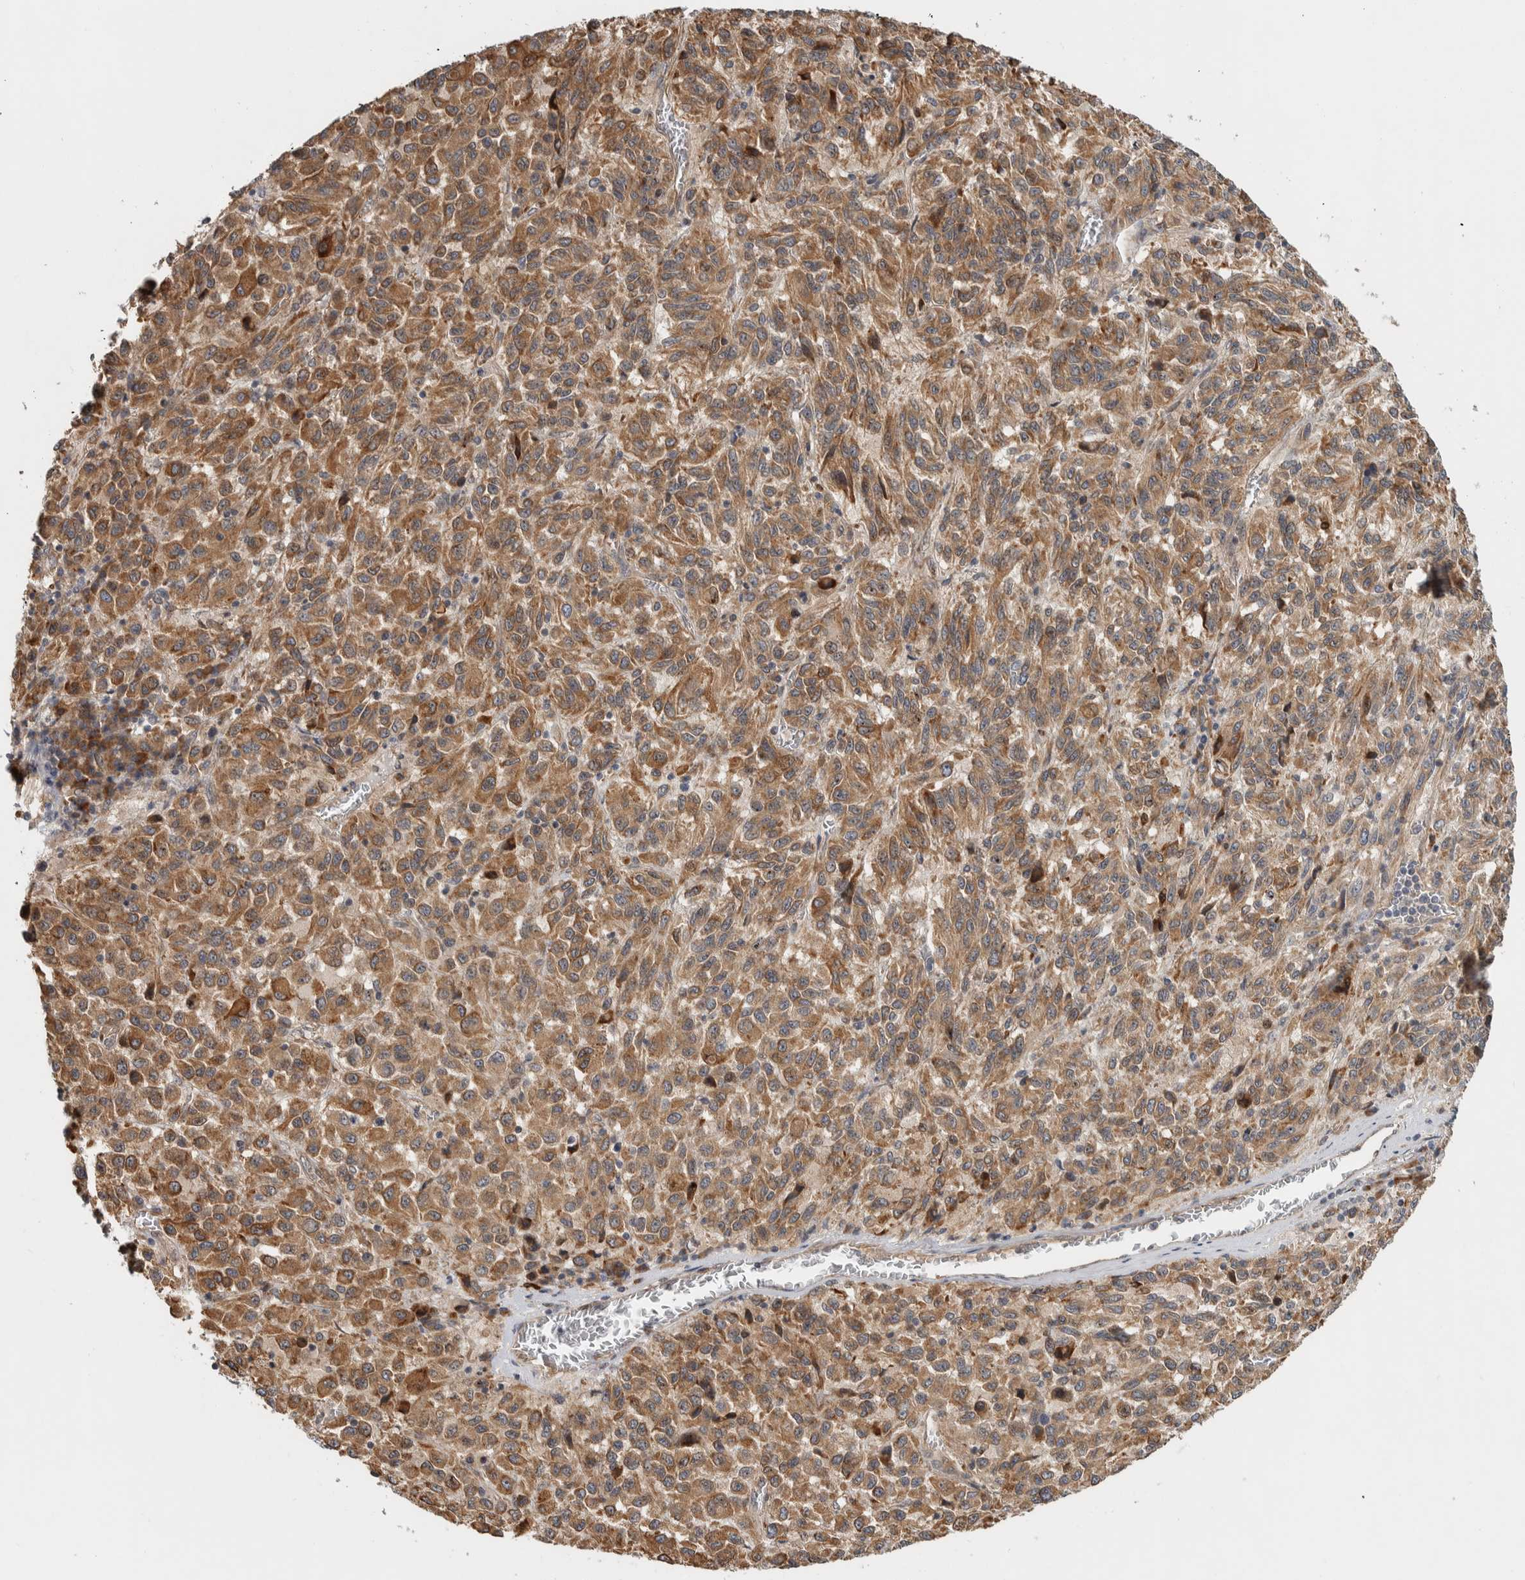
{"staining": {"intensity": "moderate", "quantity": ">75%", "location": "cytoplasmic/membranous"}, "tissue": "skin cancer", "cell_type": "Tumor cells", "image_type": "cancer", "snomed": [{"axis": "morphology", "description": "Squamous cell carcinoma, NOS"}, {"axis": "topography", "description": "Skin"}], "caption": "Skin cancer stained with a brown dye demonstrates moderate cytoplasmic/membranous positive staining in approximately >75% of tumor cells.", "gene": "TBC1D31", "patient": {"sex": "female", "age": 73}}